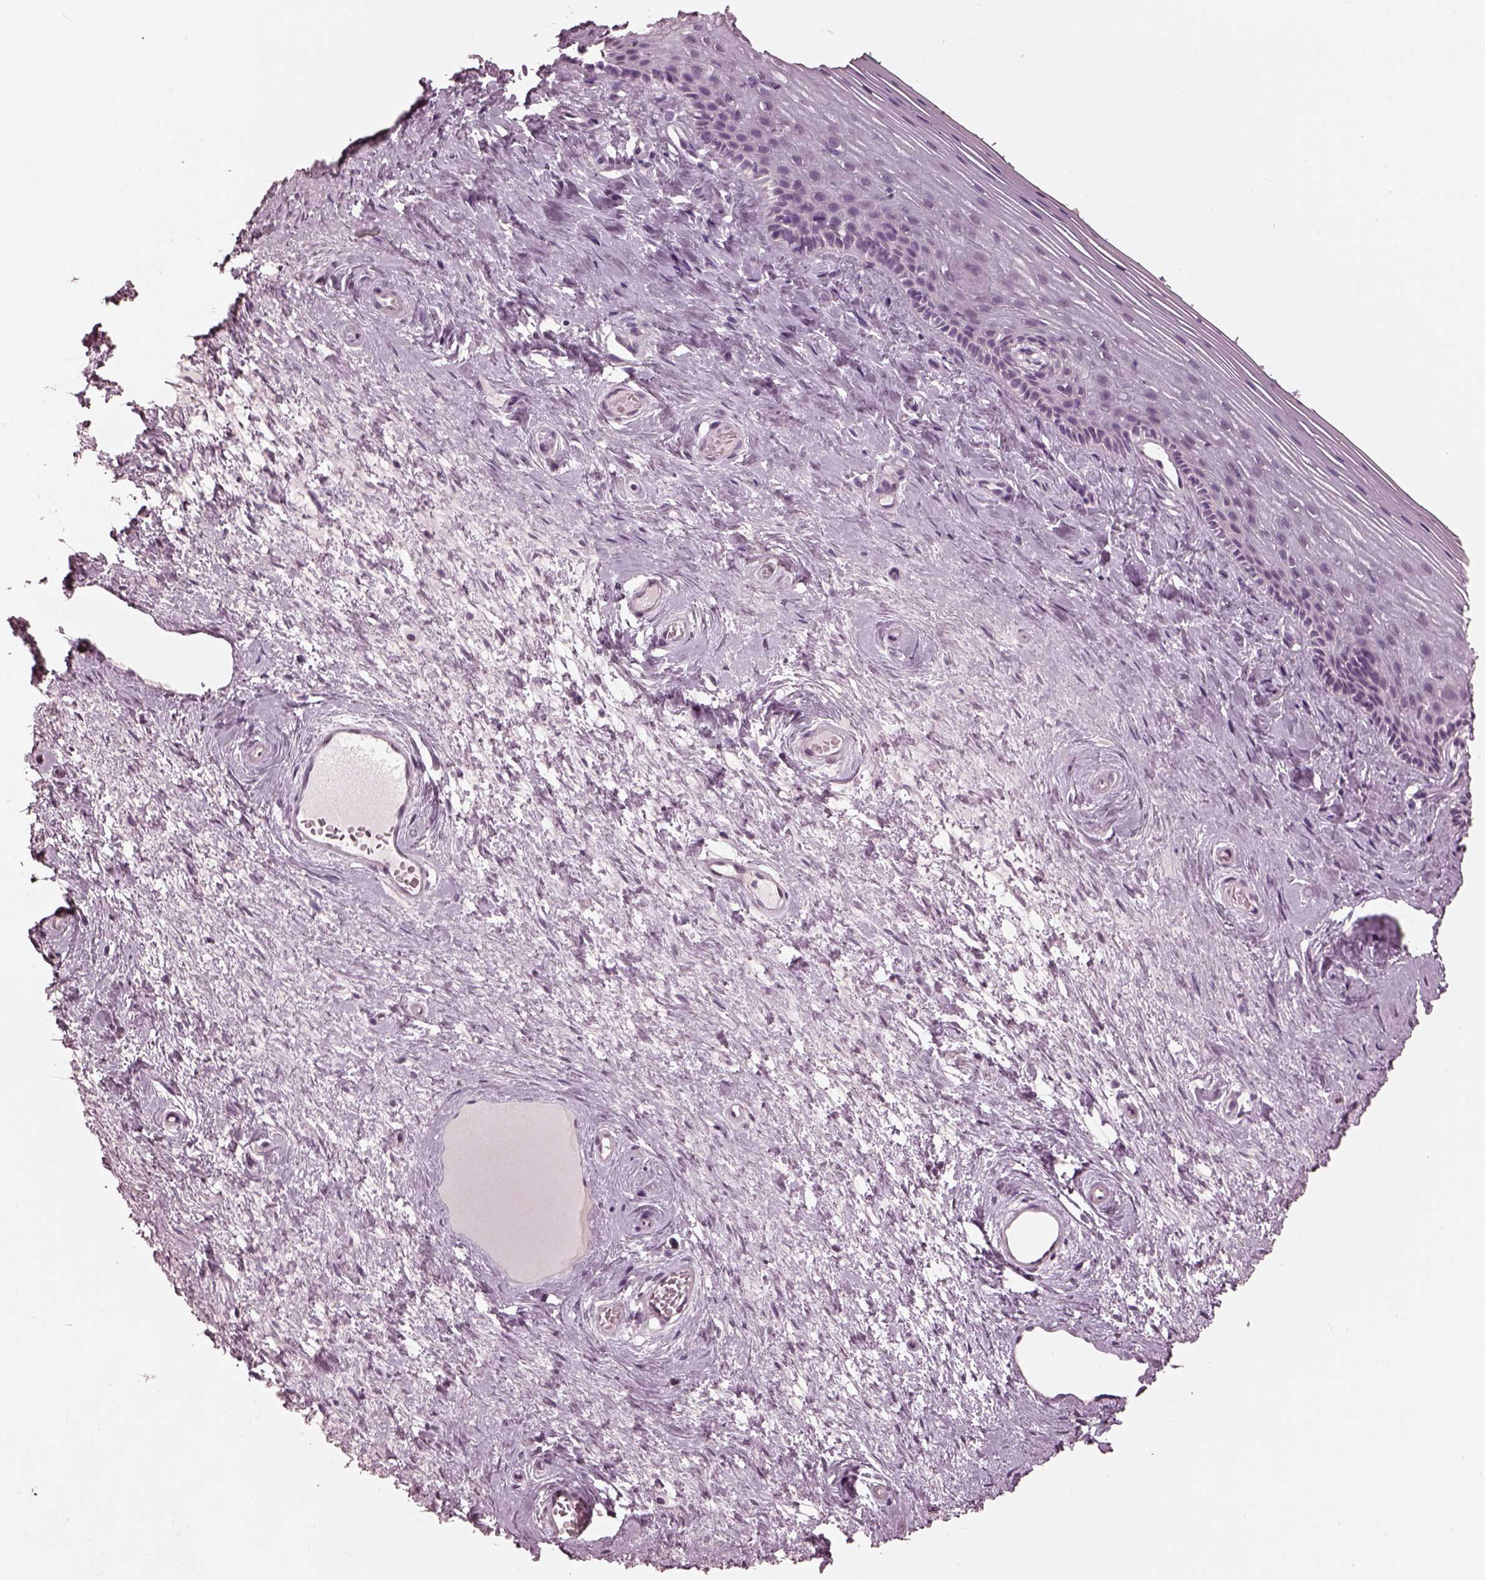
{"staining": {"intensity": "negative", "quantity": "none", "location": "none"}, "tissue": "vagina", "cell_type": "Squamous epithelial cells", "image_type": "normal", "snomed": [{"axis": "morphology", "description": "Normal tissue, NOS"}, {"axis": "topography", "description": "Vagina"}], "caption": "Squamous epithelial cells show no significant protein expression in unremarkable vagina. (Brightfield microscopy of DAB IHC at high magnification).", "gene": "OPTC", "patient": {"sex": "female", "age": 45}}